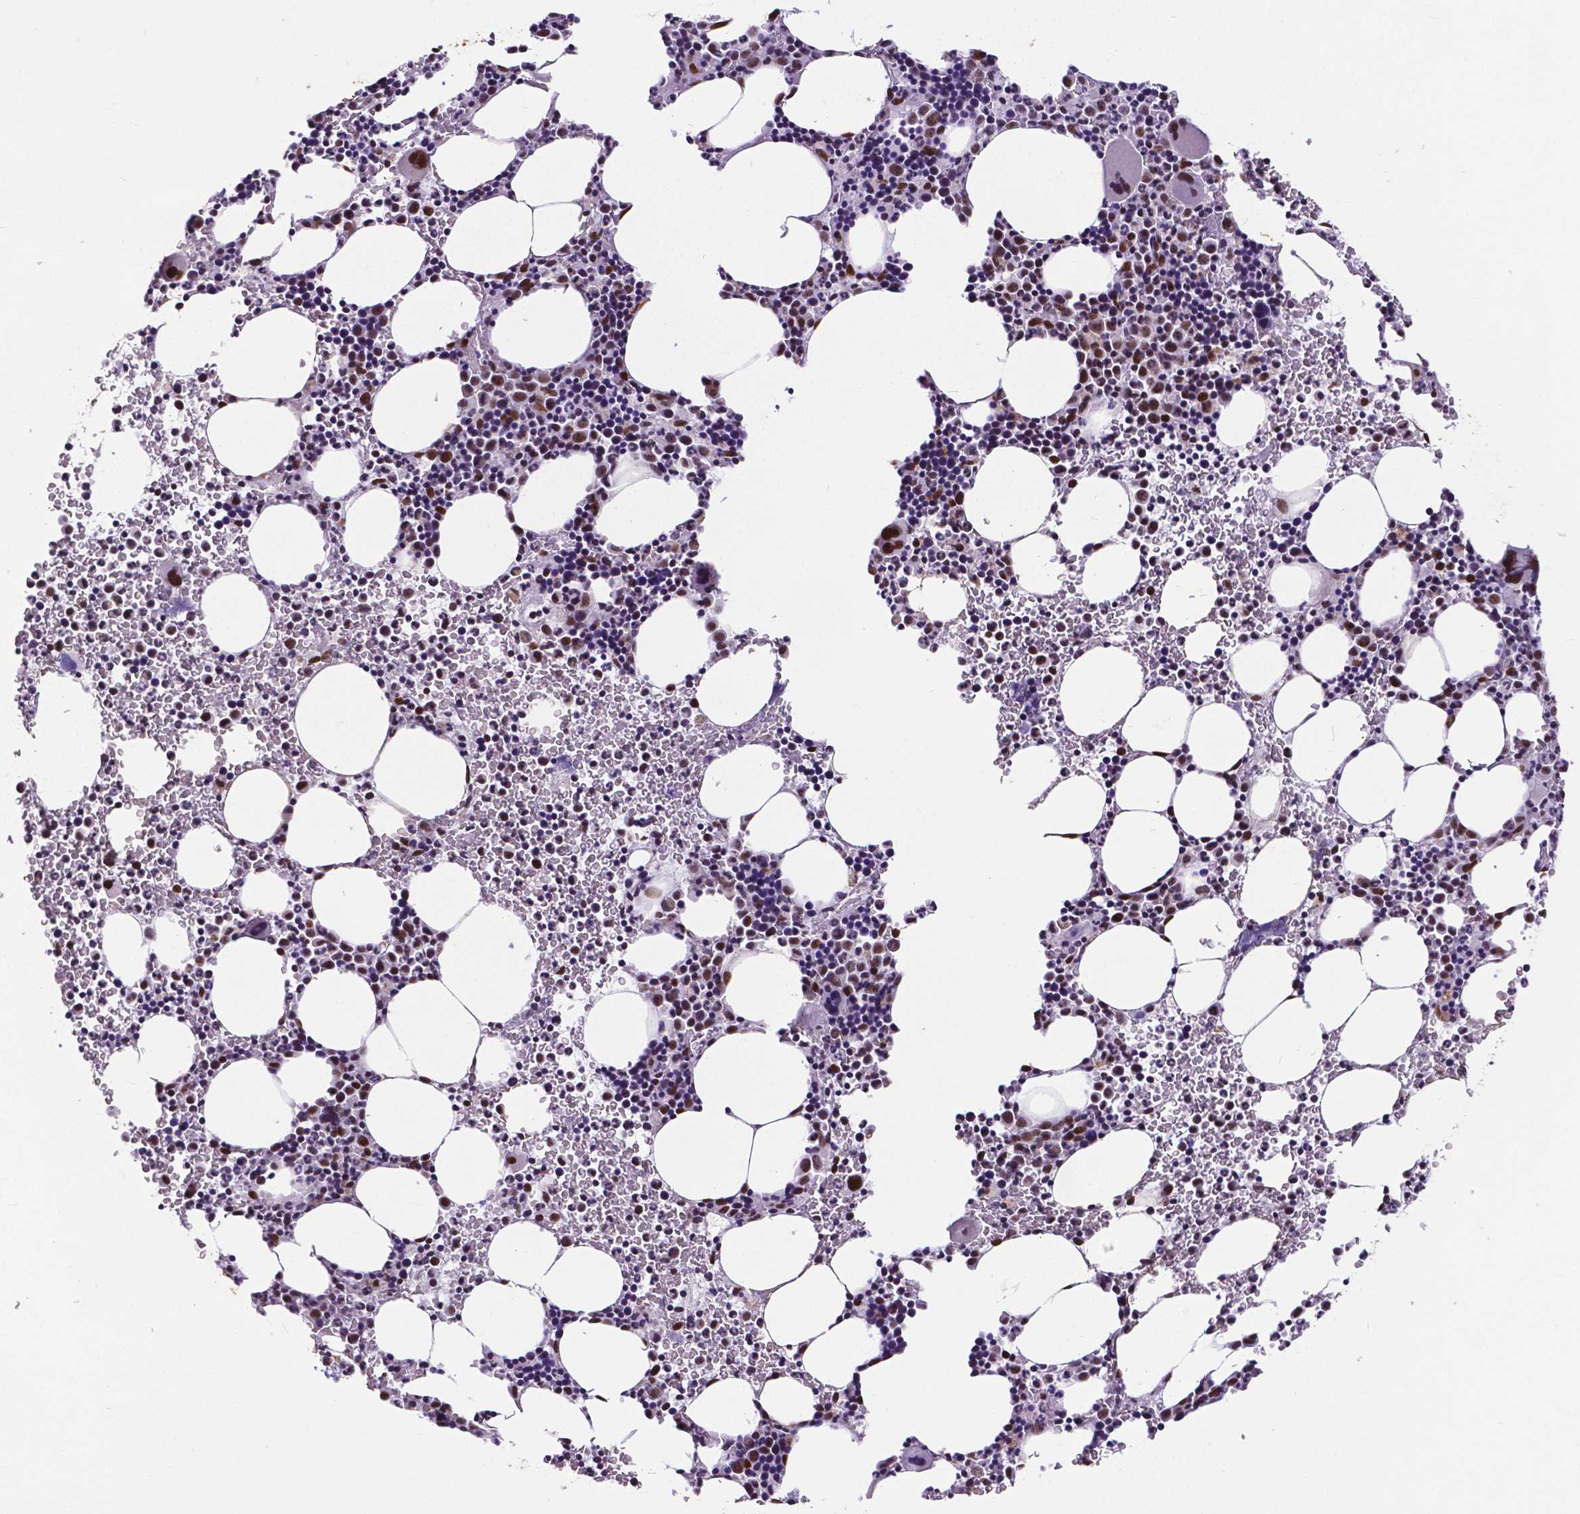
{"staining": {"intensity": "moderate", "quantity": "25%-75%", "location": "nuclear"}, "tissue": "bone marrow", "cell_type": "Hematopoietic cells", "image_type": "normal", "snomed": [{"axis": "morphology", "description": "Normal tissue, NOS"}, {"axis": "topography", "description": "Bone marrow"}], "caption": "Protein positivity by immunohistochemistry shows moderate nuclear positivity in approximately 25%-75% of hematopoietic cells in normal bone marrow.", "gene": "ATRX", "patient": {"sex": "male", "age": 58}}